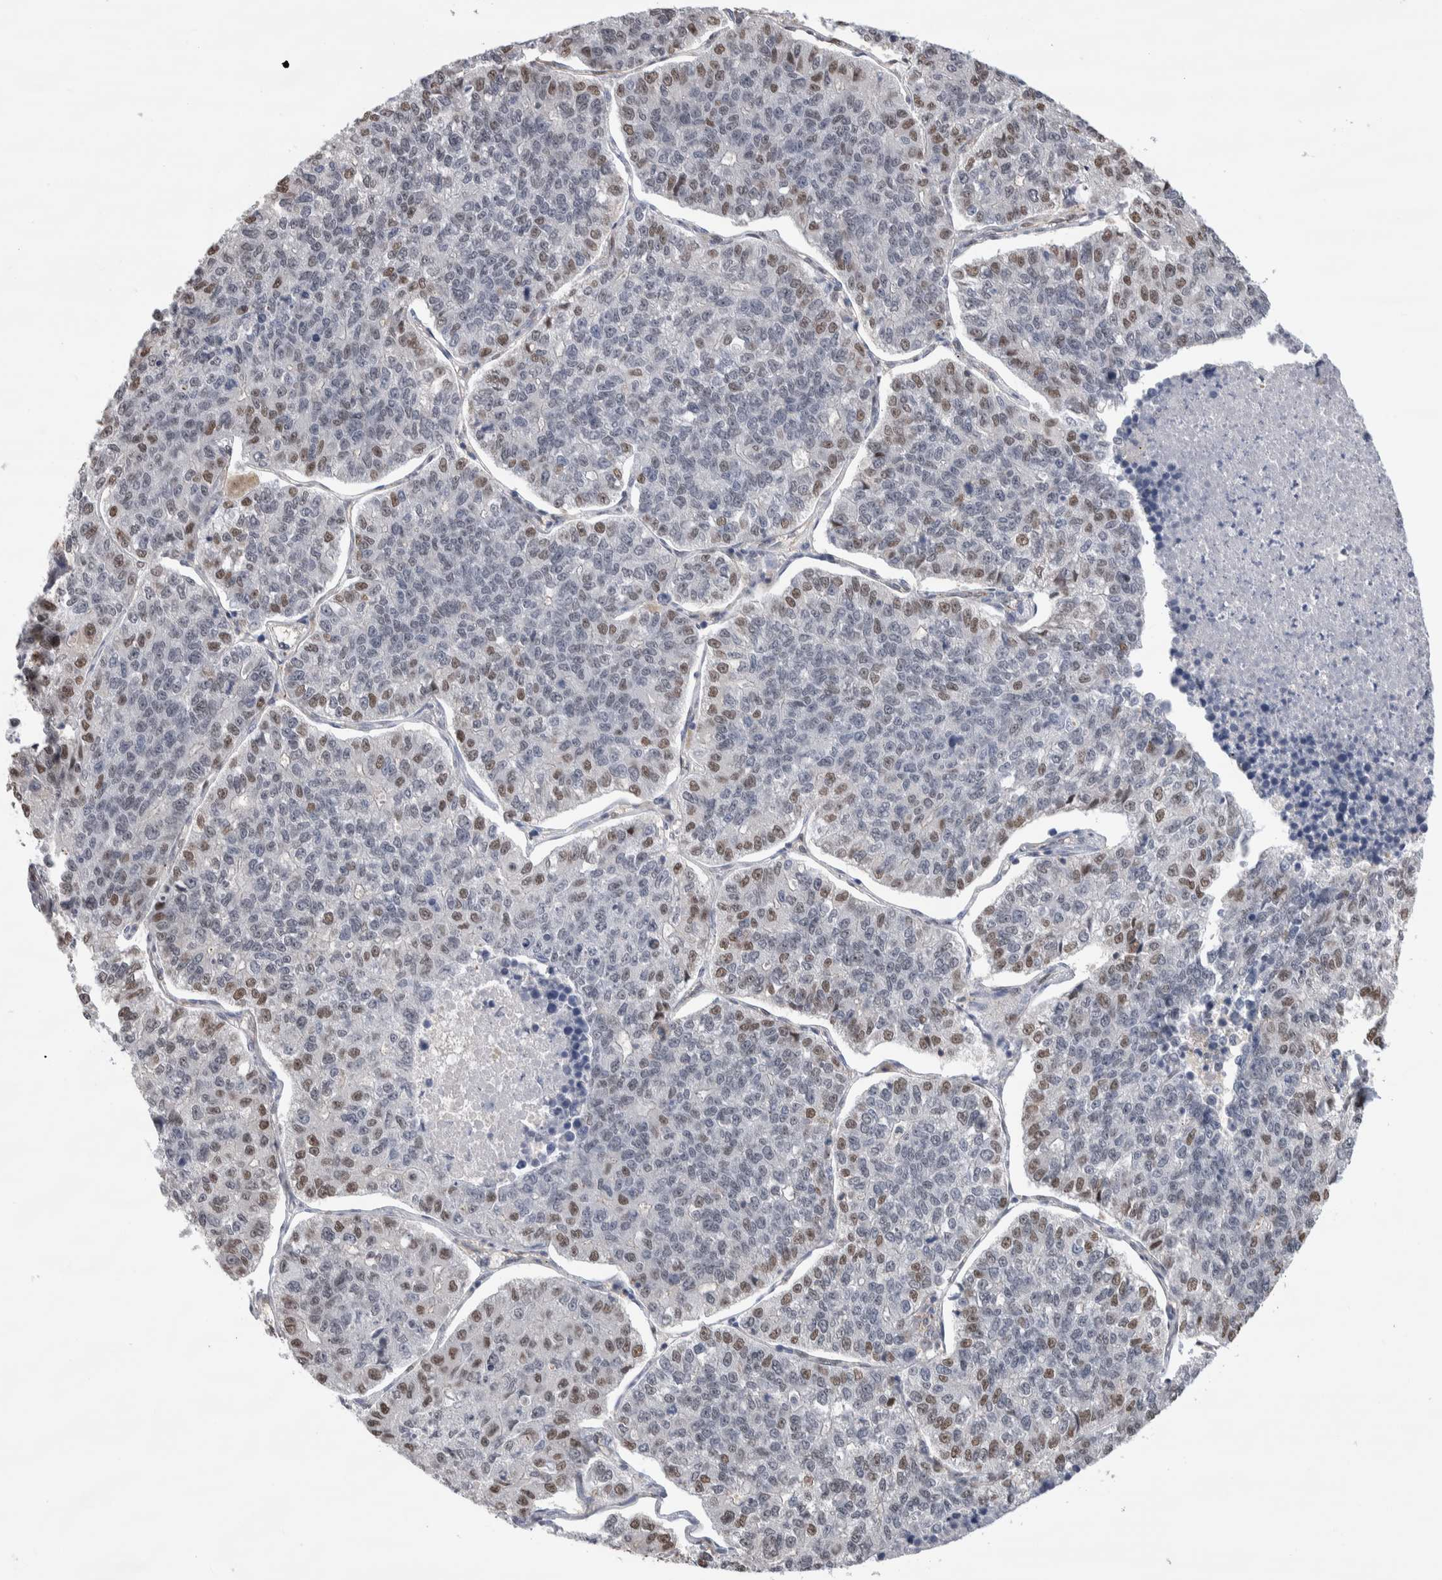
{"staining": {"intensity": "moderate", "quantity": "<25%", "location": "nuclear"}, "tissue": "lung cancer", "cell_type": "Tumor cells", "image_type": "cancer", "snomed": [{"axis": "morphology", "description": "Adenocarcinoma, NOS"}, {"axis": "topography", "description": "Lung"}], "caption": "Adenocarcinoma (lung) stained with DAB IHC shows low levels of moderate nuclear staining in approximately <25% of tumor cells. The protein of interest is stained brown, and the nuclei are stained in blue (DAB (3,3'-diaminobenzidine) IHC with brightfield microscopy, high magnification).", "gene": "ZBTB49", "patient": {"sex": "male", "age": 49}}